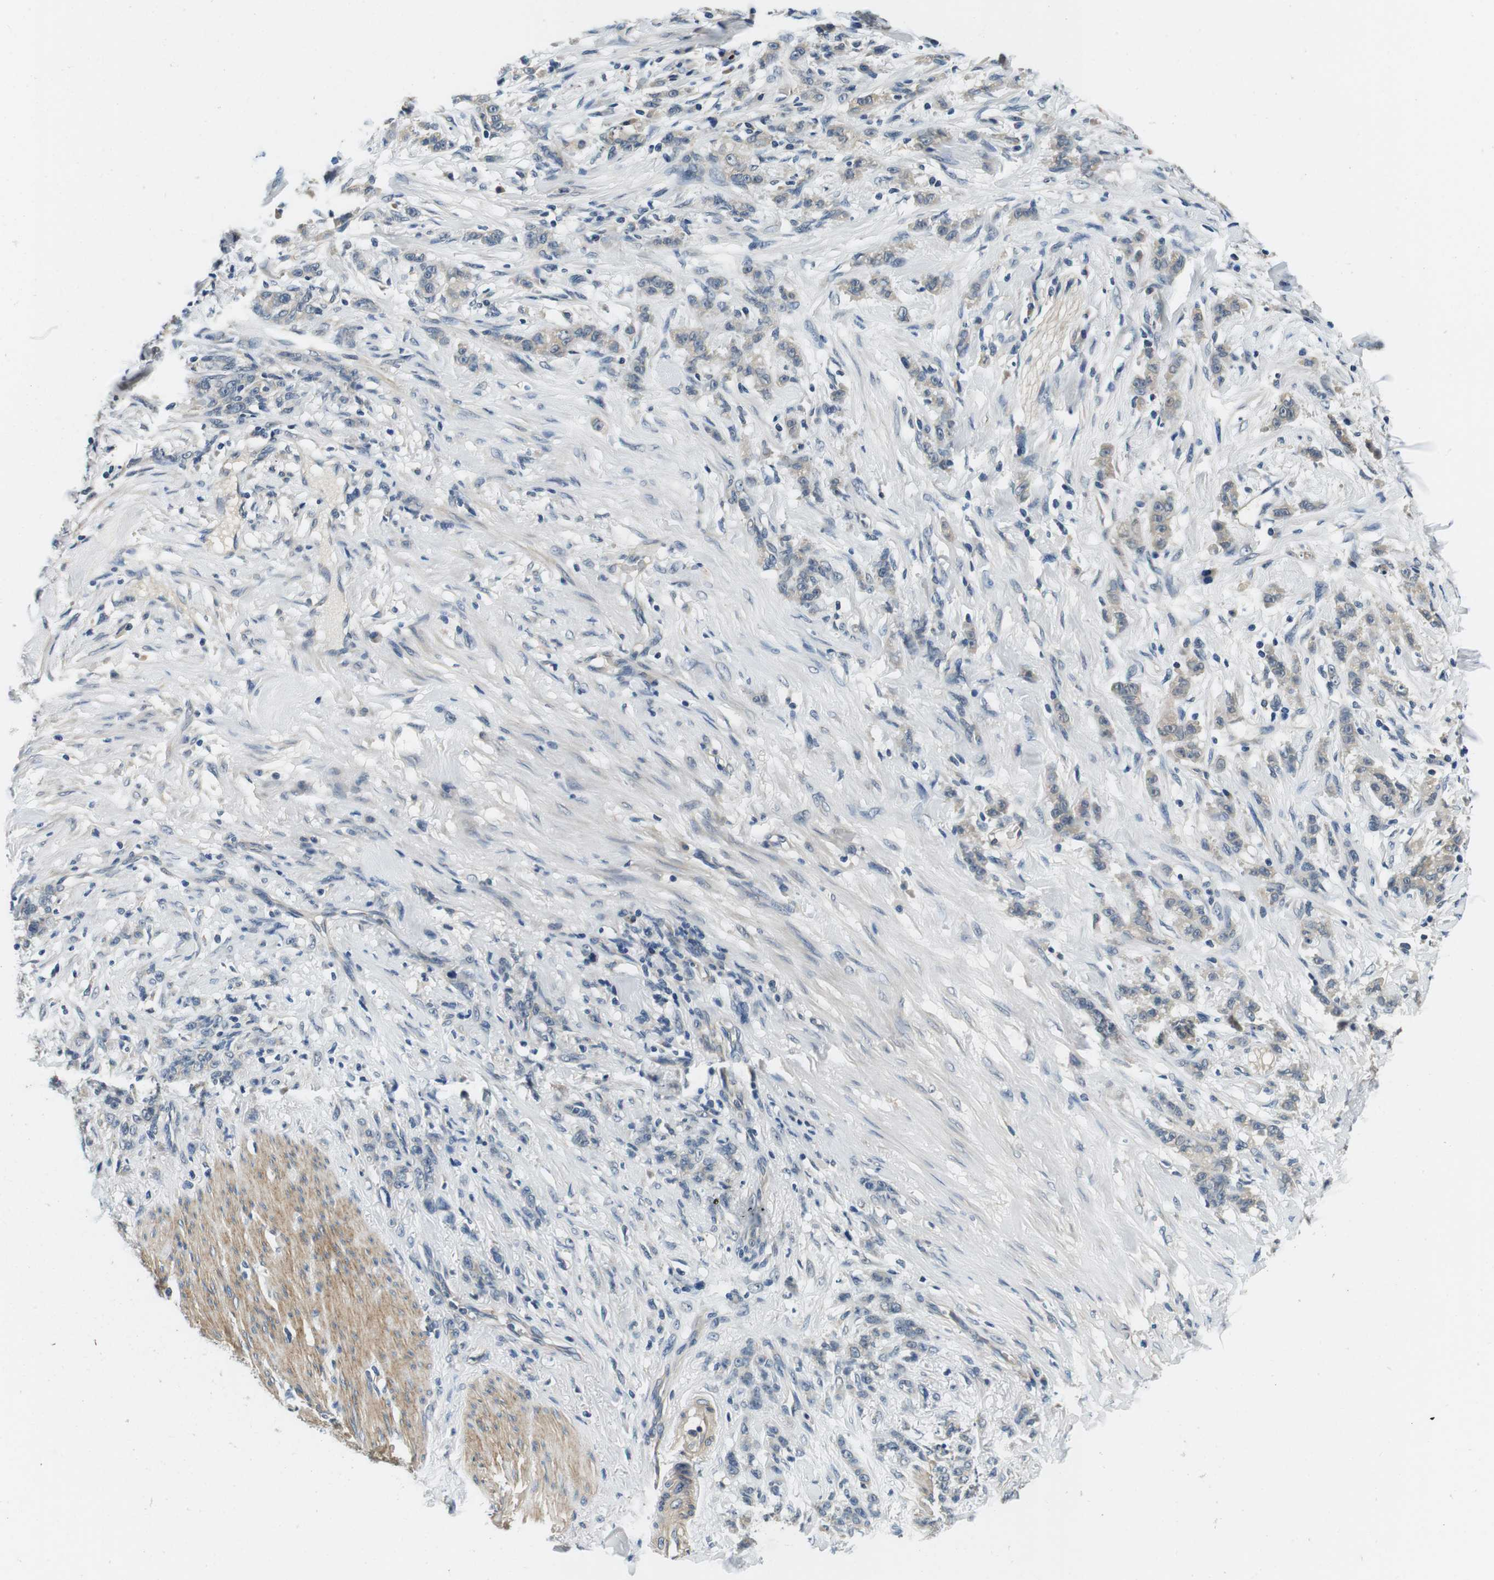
{"staining": {"intensity": "weak", "quantity": "25%-75%", "location": "cytoplasmic/membranous"}, "tissue": "stomach cancer", "cell_type": "Tumor cells", "image_type": "cancer", "snomed": [{"axis": "morphology", "description": "Adenocarcinoma, NOS"}, {"axis": "topography", "description": "Stomach, lower"}], "caption": "IHC image of neoplastic tissue: human stomach adenocarcinoma stained using immunohistochemistry (IHC) reveals low levels of weak protein expression localized specifically in the cytoplasmic/membranous of tumor cells, appearing as a cytoplasmic/membranous brown color.", "gene": "DTNA", "patient": {"sex": "male", "age": 88}}